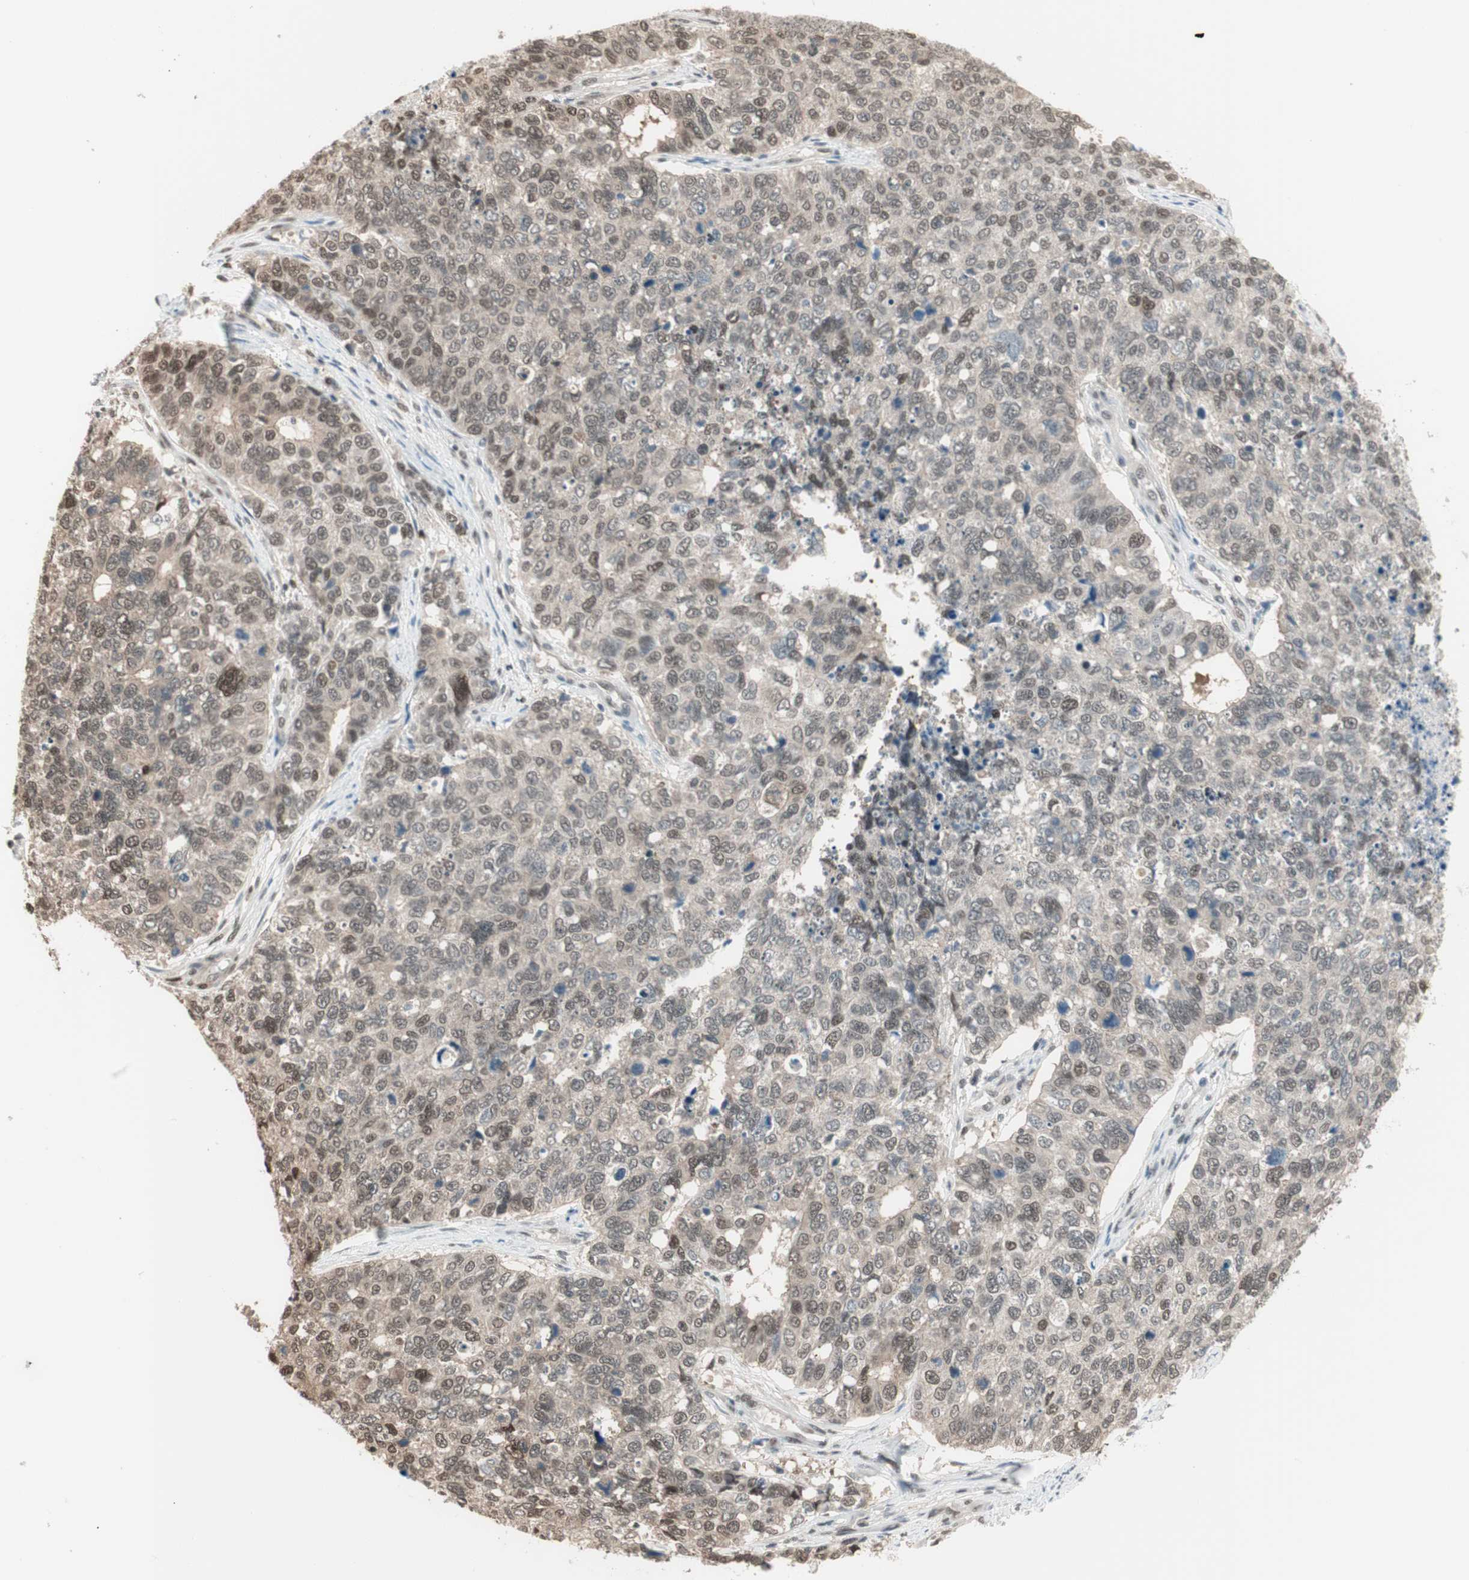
{"staining": {"intensity": "weak", "quantity": "25%-75%", "location": "nuclear"}, "tissue": "cervical cancer", "cell_type": "Tumor cells", "image_type": "cancer", "snomed": [{"axis": "morphology", "description": "Squamous cell carcinoma, NOS"}, {"axis": "topography", "description": "Cervix"}], "caption": "Squamous cell carcinoma (cervical) tissue displays weak nuclear positivity in about 25%-75% of tumor cells, visualized by immunohistochemistry.", "gene": "LONP2", "patient": {"sex": "female", "age": 63}}